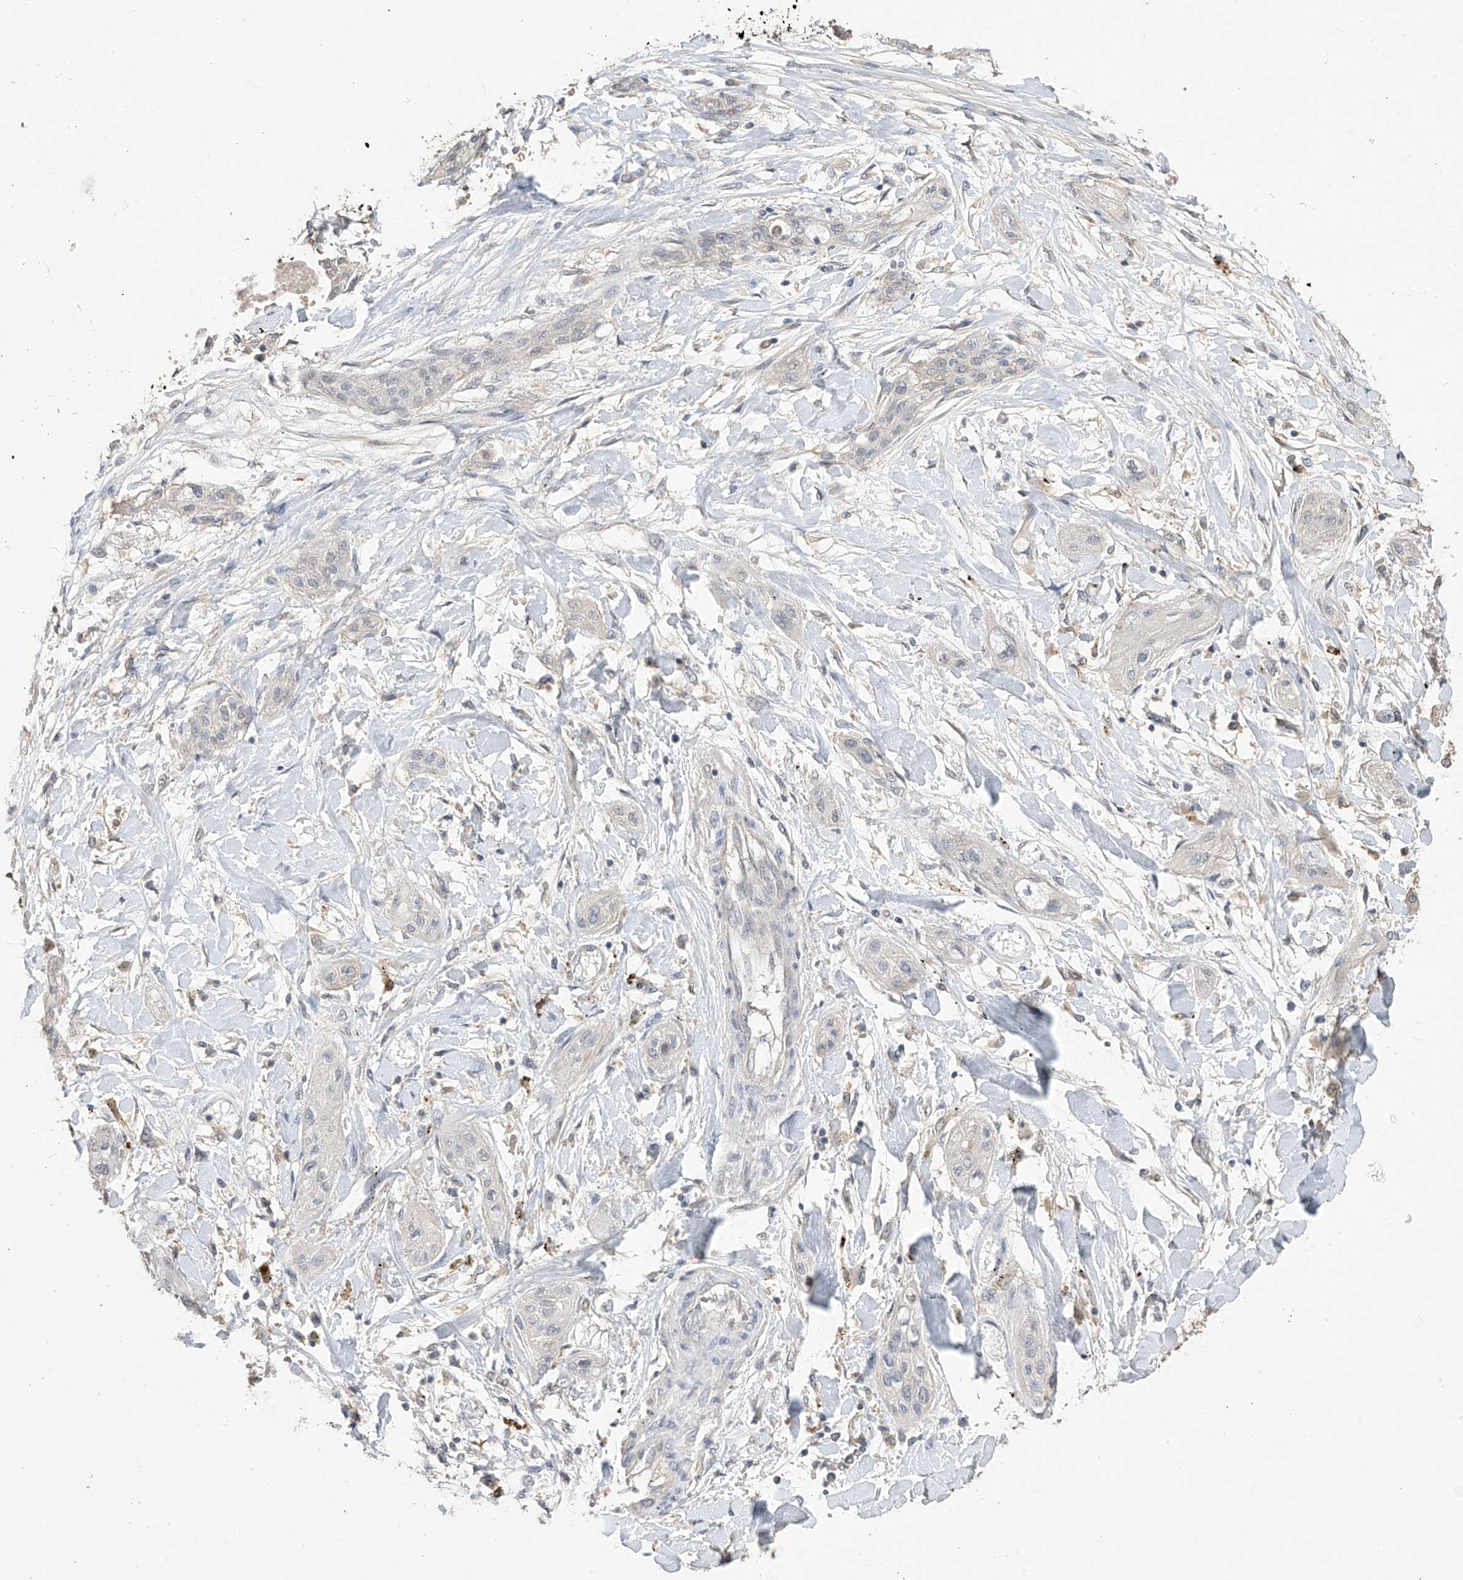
{"staining": {"intensity": "negative", "quantity": "none", "location": "none"}, "tissue": "lung cancer", "cell_type": "Tumor cells", "image_type": "cancer", "snomed": [{"axis": "morphology", "description": "Squamous cell carcinoma, NOS"}, {"axis": "topography", "description": "Lung"}], "caption": "IHC of lung squamous cell carcinoma displays no staining in tumor cells.", "gene": "SLFN14", "patient": {"sex": "female", "age": 47}}